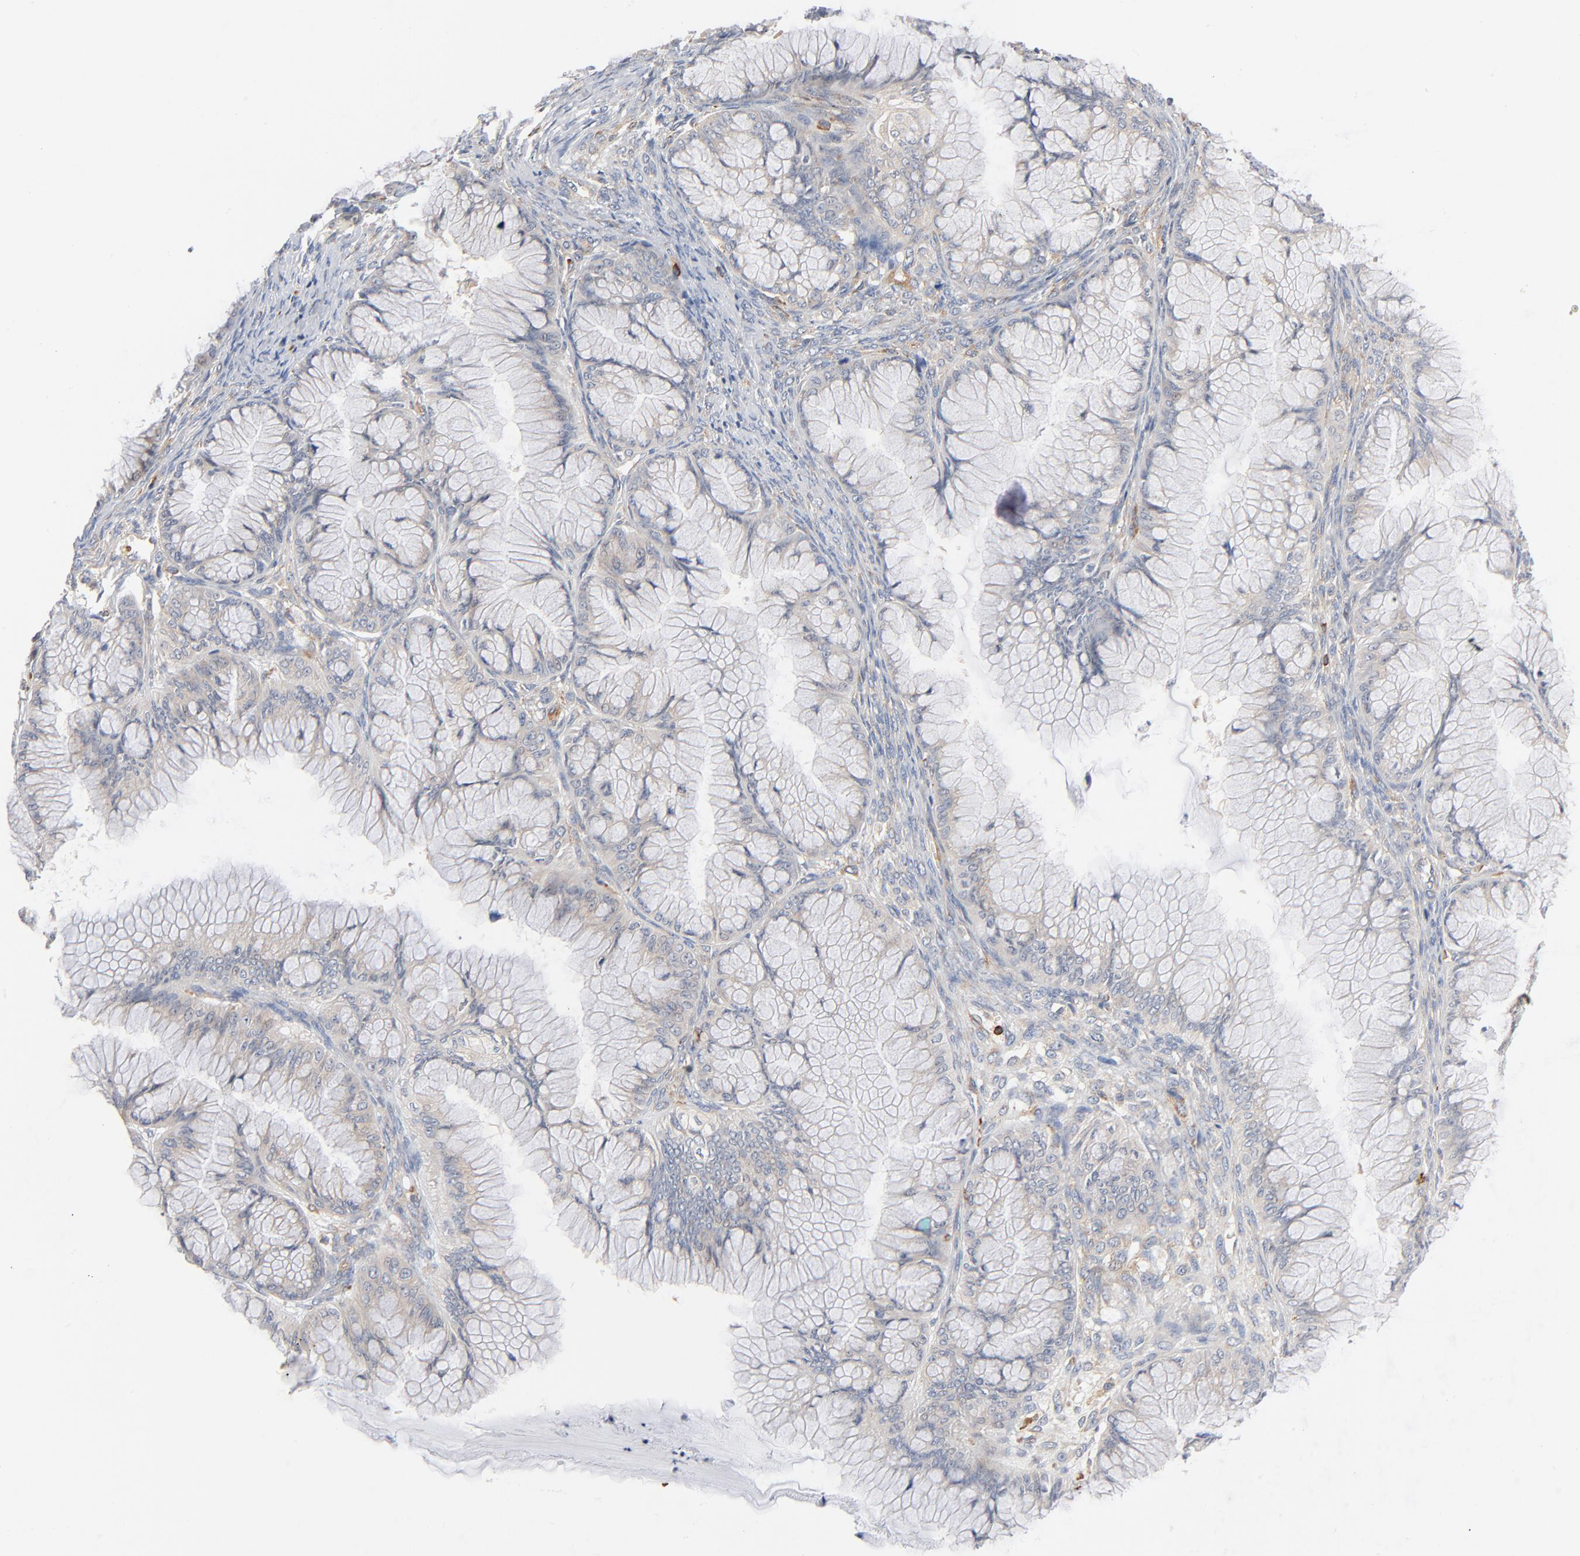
{"staining": {"intensity": "weak", "quantity": ">75%", "location": "cytoplasmic/membranous"}, "tissue": "ovarian cancer", "cell_type": "Tumor cells", "image_type": "cancer", "snomed": [{"axis": "morphology", "description": "Cystadenocarcinoma, mucinous, NOS"}, {"axis": "topography", "description": "Ovary"}], "caption": "Immunohistochemical staining of ovarian cancer displays weak cytoplasmic/membranous protein expression in about >75% of tumor cells.", "gene": "SH3KBP1", "patient": {"sex": "female", "age": 63}}